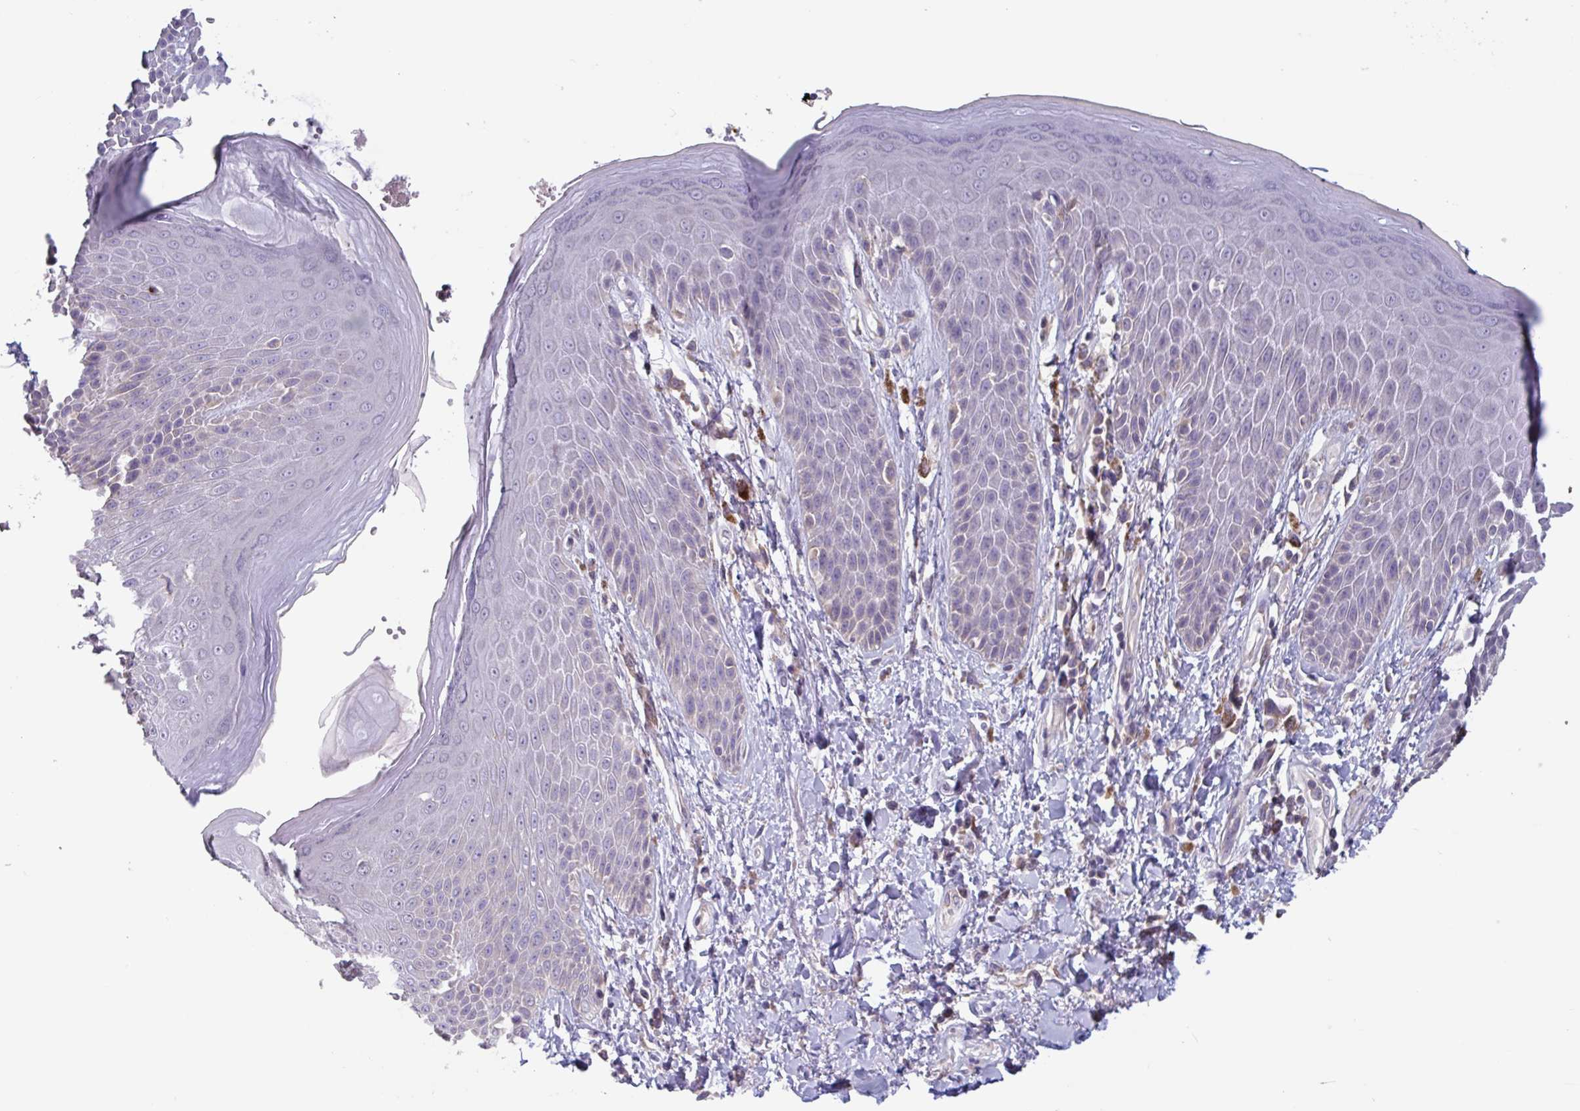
{"staining": {"intensity": "negative", "quantity": "none", "location": "none"}, "tissue": "skin", "cell_type": "Epidermal cells", "image_type": "normal", "snomed": [{"axis": "morphology", "description": "Normal tissue, NOS"}, {"axis": "topography", "description": "Anal"}, {"axis": "topography", "description": "Peripheral nerve tissue"}], "caption": "Immunohistochemistry image of normal skin: human skin stained with DAB (3,3'-diaminobenzidine) shows no significant protein expression in epidermal cells.", "gene": "CD1E", "patient": {"sex": "male", "age": 51}}